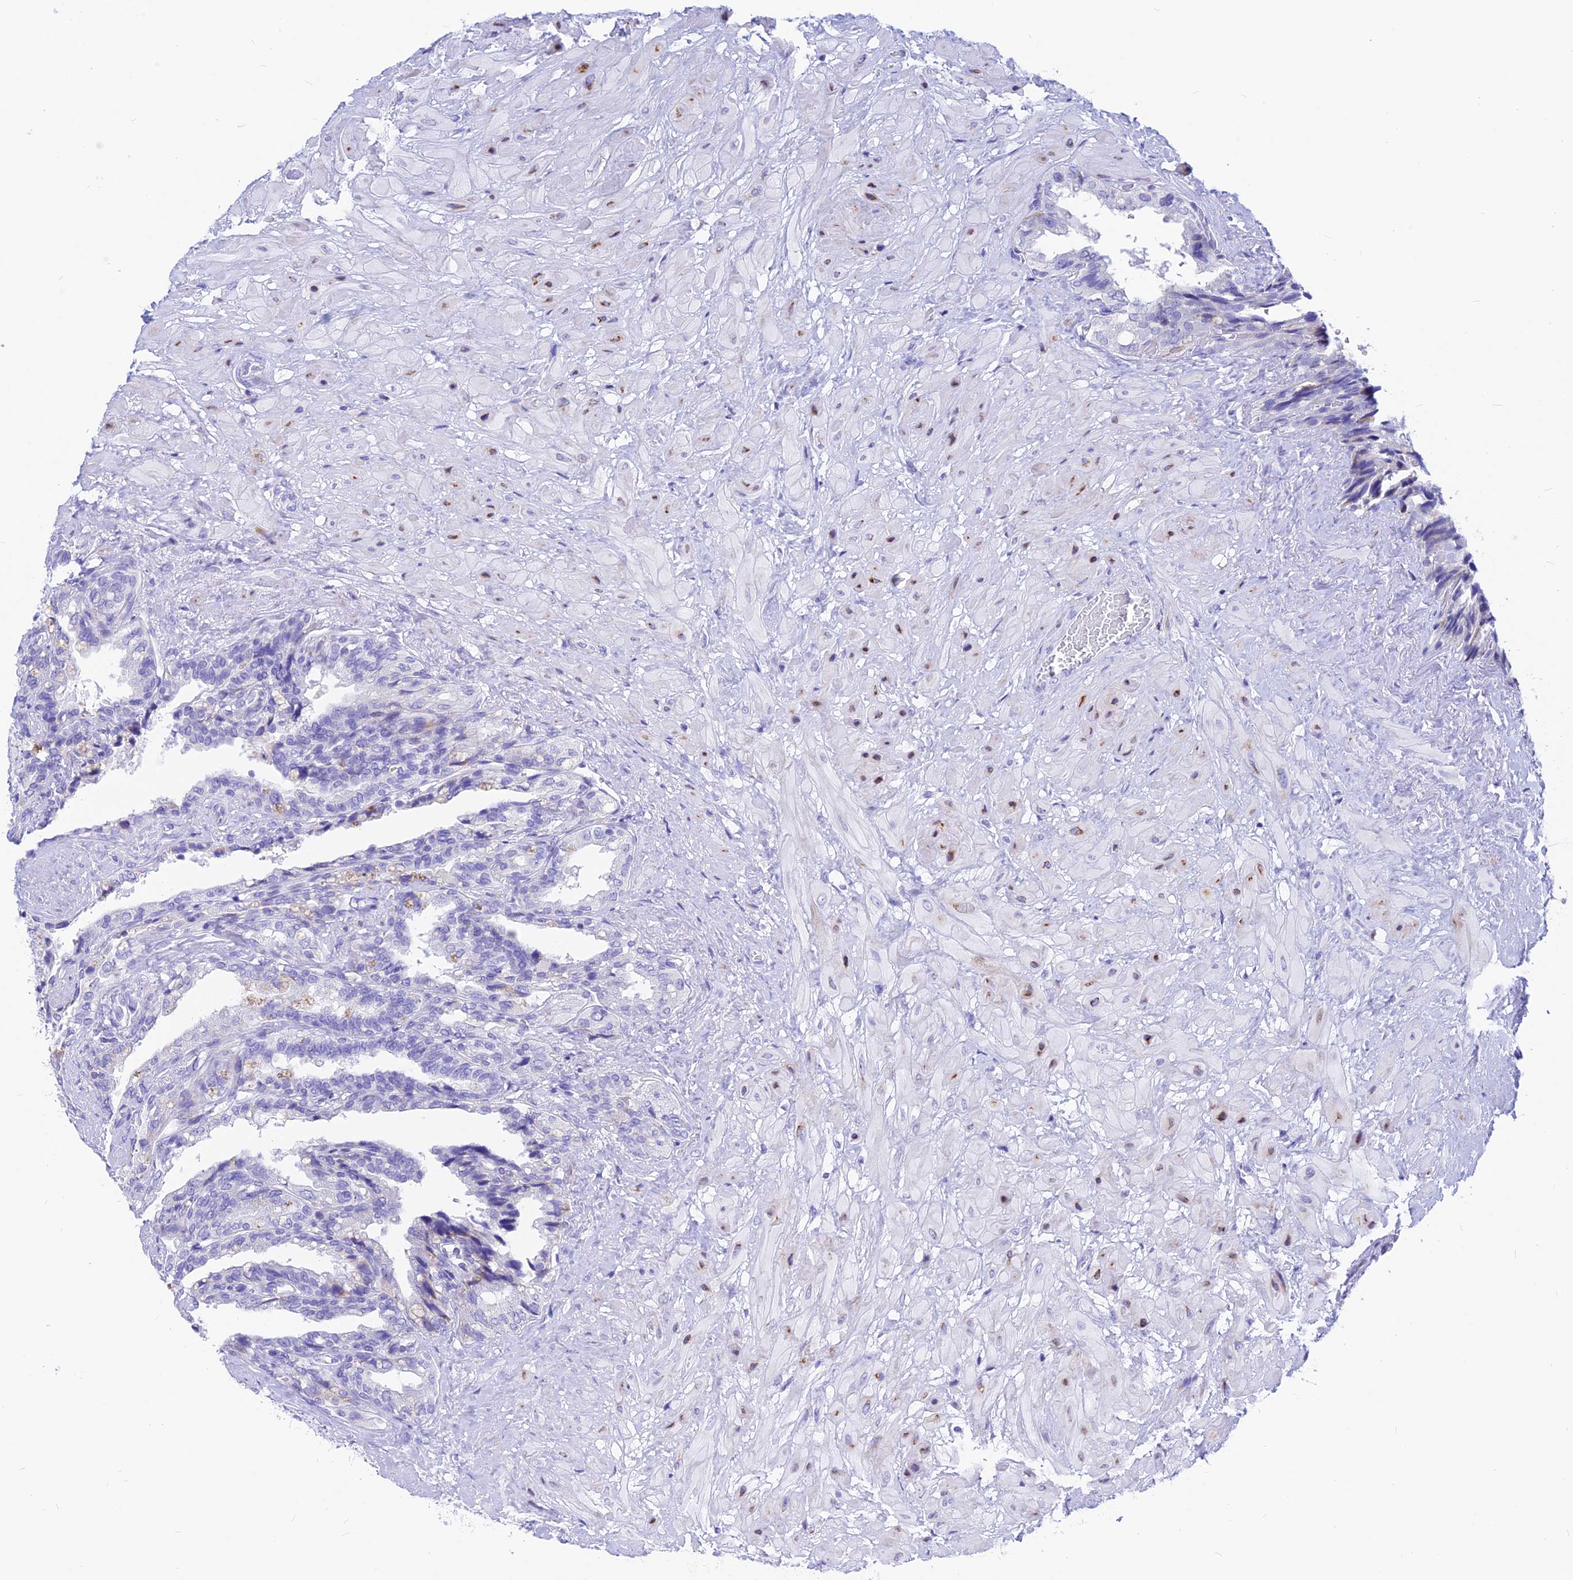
{"staining": {"intensity": "negative", "quantity": "none", "location": "none"}, "tissue": "seminal vesicle", "cell_type": "Glandular cells", "image_type": "normal", "snomed": [{"axis": "morphology", "description": "Normal tissue, NOS"}, {"axis": "topography", "description": "Seminal veicle"}, {"axis": "topography", "description": "Peripheral nerve tissue"}], "caption": "Histopathology image shows no significant protein expression in glandular cells of benign seminal vesicle.", "gene": "CNOT6", "patient": {"sex": "male", "age": 60}}